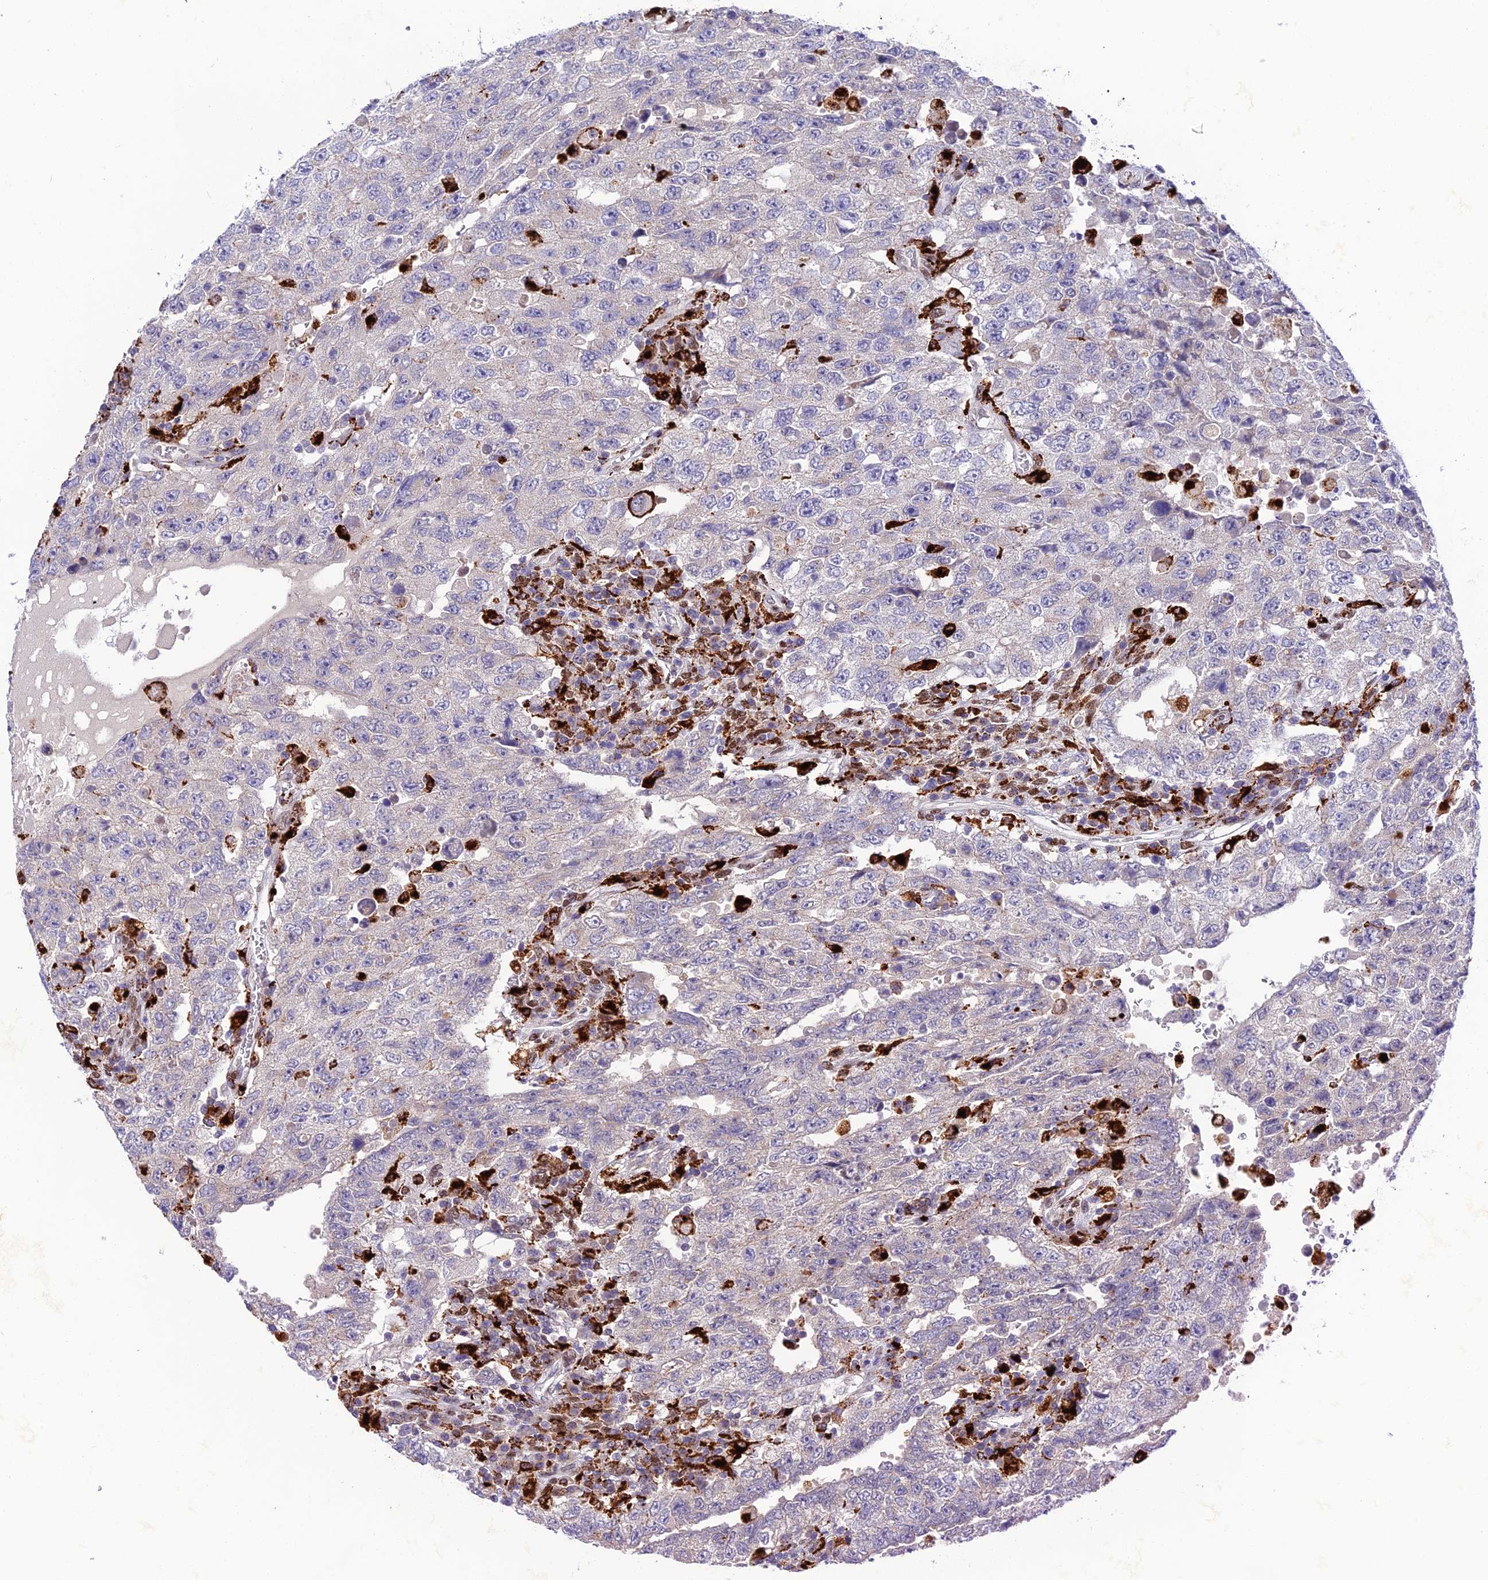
{"staining": {"intensity": "negative", "quantity": "none", "location": "none"}, "tissue": "testis cancer", "cell_type": "Tumor cells", "image_type": "cancer", "snomed": [{"axis": "morphology", "description": "Carcinoma, Embryonal, NOS"}, {"axis": "topography", "description": "Testis"}], "caption": "Testis cancer stained for a protein using immunohistochemistry displays no expression tumor cells.", "gene": "HIC1", "patient": {"sex": "male", "age": 26}}